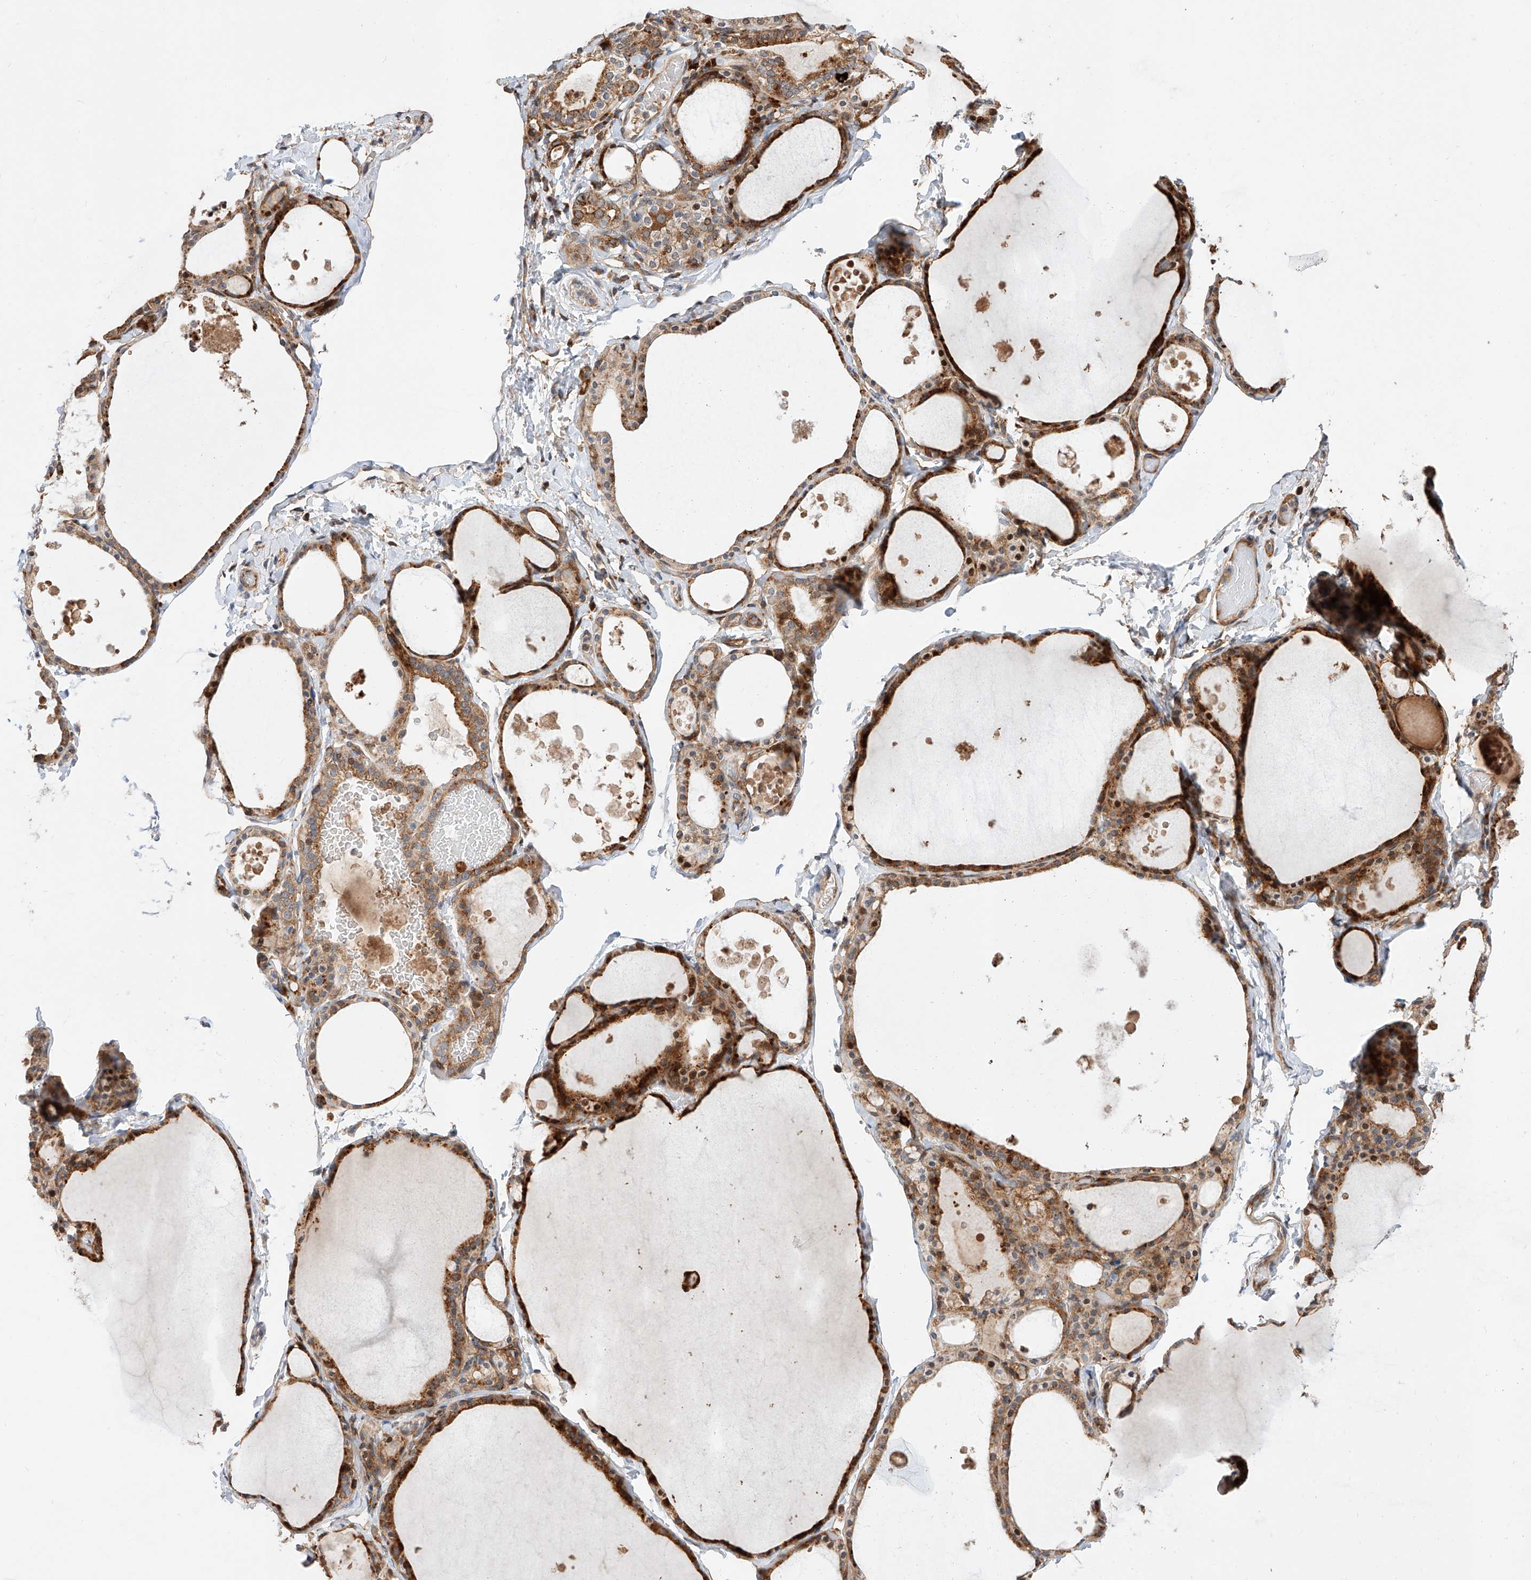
{"staining": {"intensity": "moderate", "quantity": ">75%", "location": "cytoplasmic/membranous"}, "tissue": "thyroid gland", "cell_type": "Glandular cells", "image_type": "normal", "snomed": [{"axis": "morphology", "description": "Normal tissue, NOS"}, {"axis": "topography", "description": "Thyroid gland"}], "caption": "A medium amount of moderate cytoplasmic/membranous staining is present in about >75% of glandular cells in unremarkable thyroid gland.", "gene": "DIRAS3", "patient": {"sex": "male", "age": 56}}